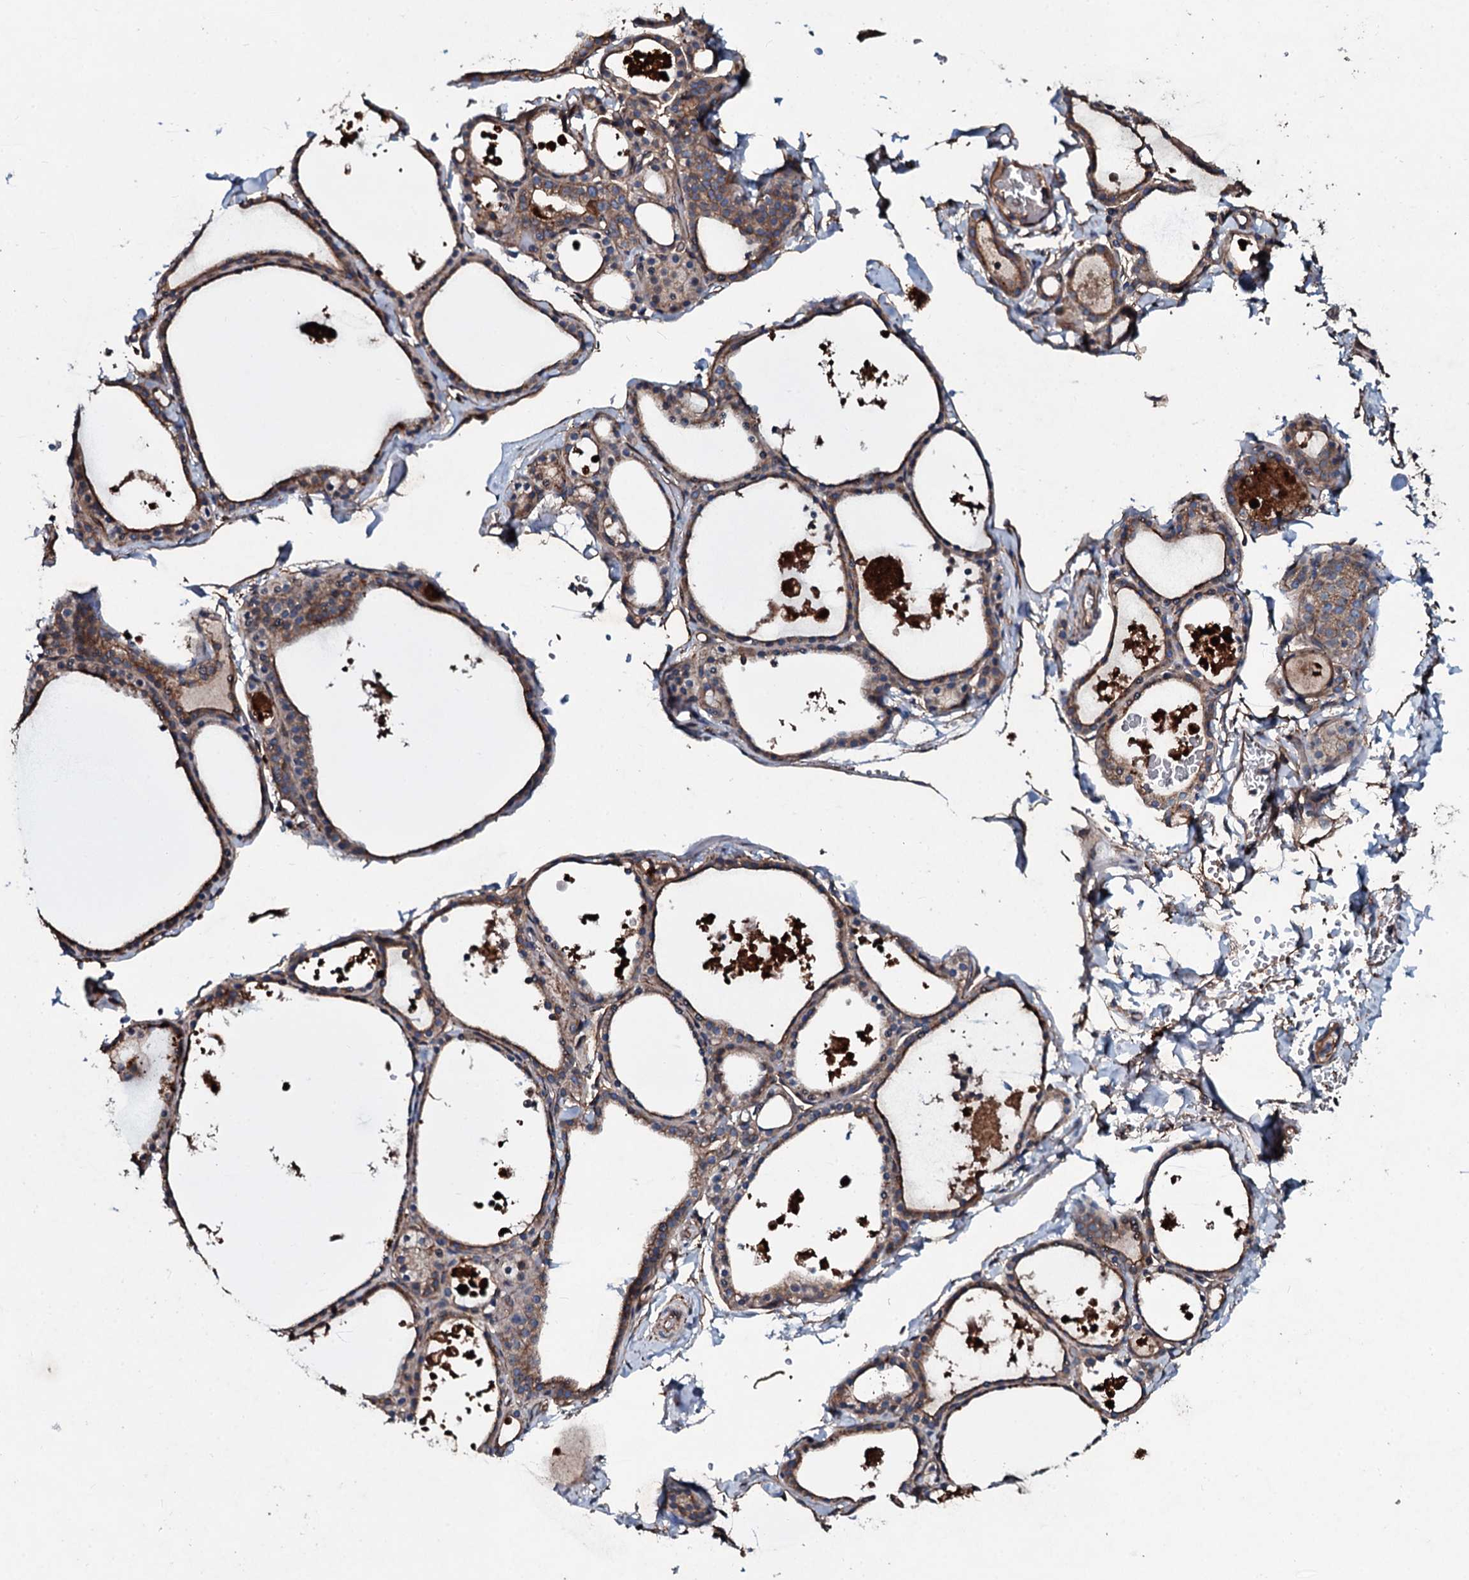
{"staining": {"intensity": "moderate", "quantity": ">75%", "location": "cytoplasmic/membranous"}, "tissue": "thyroid gland", "cell_type": "Glandular cells", "image_type": "normal", "snomed": [{"axis": "morphology", "description": "Normal tissue, NOS"}, {"axis": "topography", "description": "Thyroid gland"}], "caption": "A histopathology image of thyroid gland stained for a protein exhibits moderate cytoplasmic/membranous brown staining in glandular cells.", "gene": "DMAC2", "patient": {"sex": "male", "age": 56}}